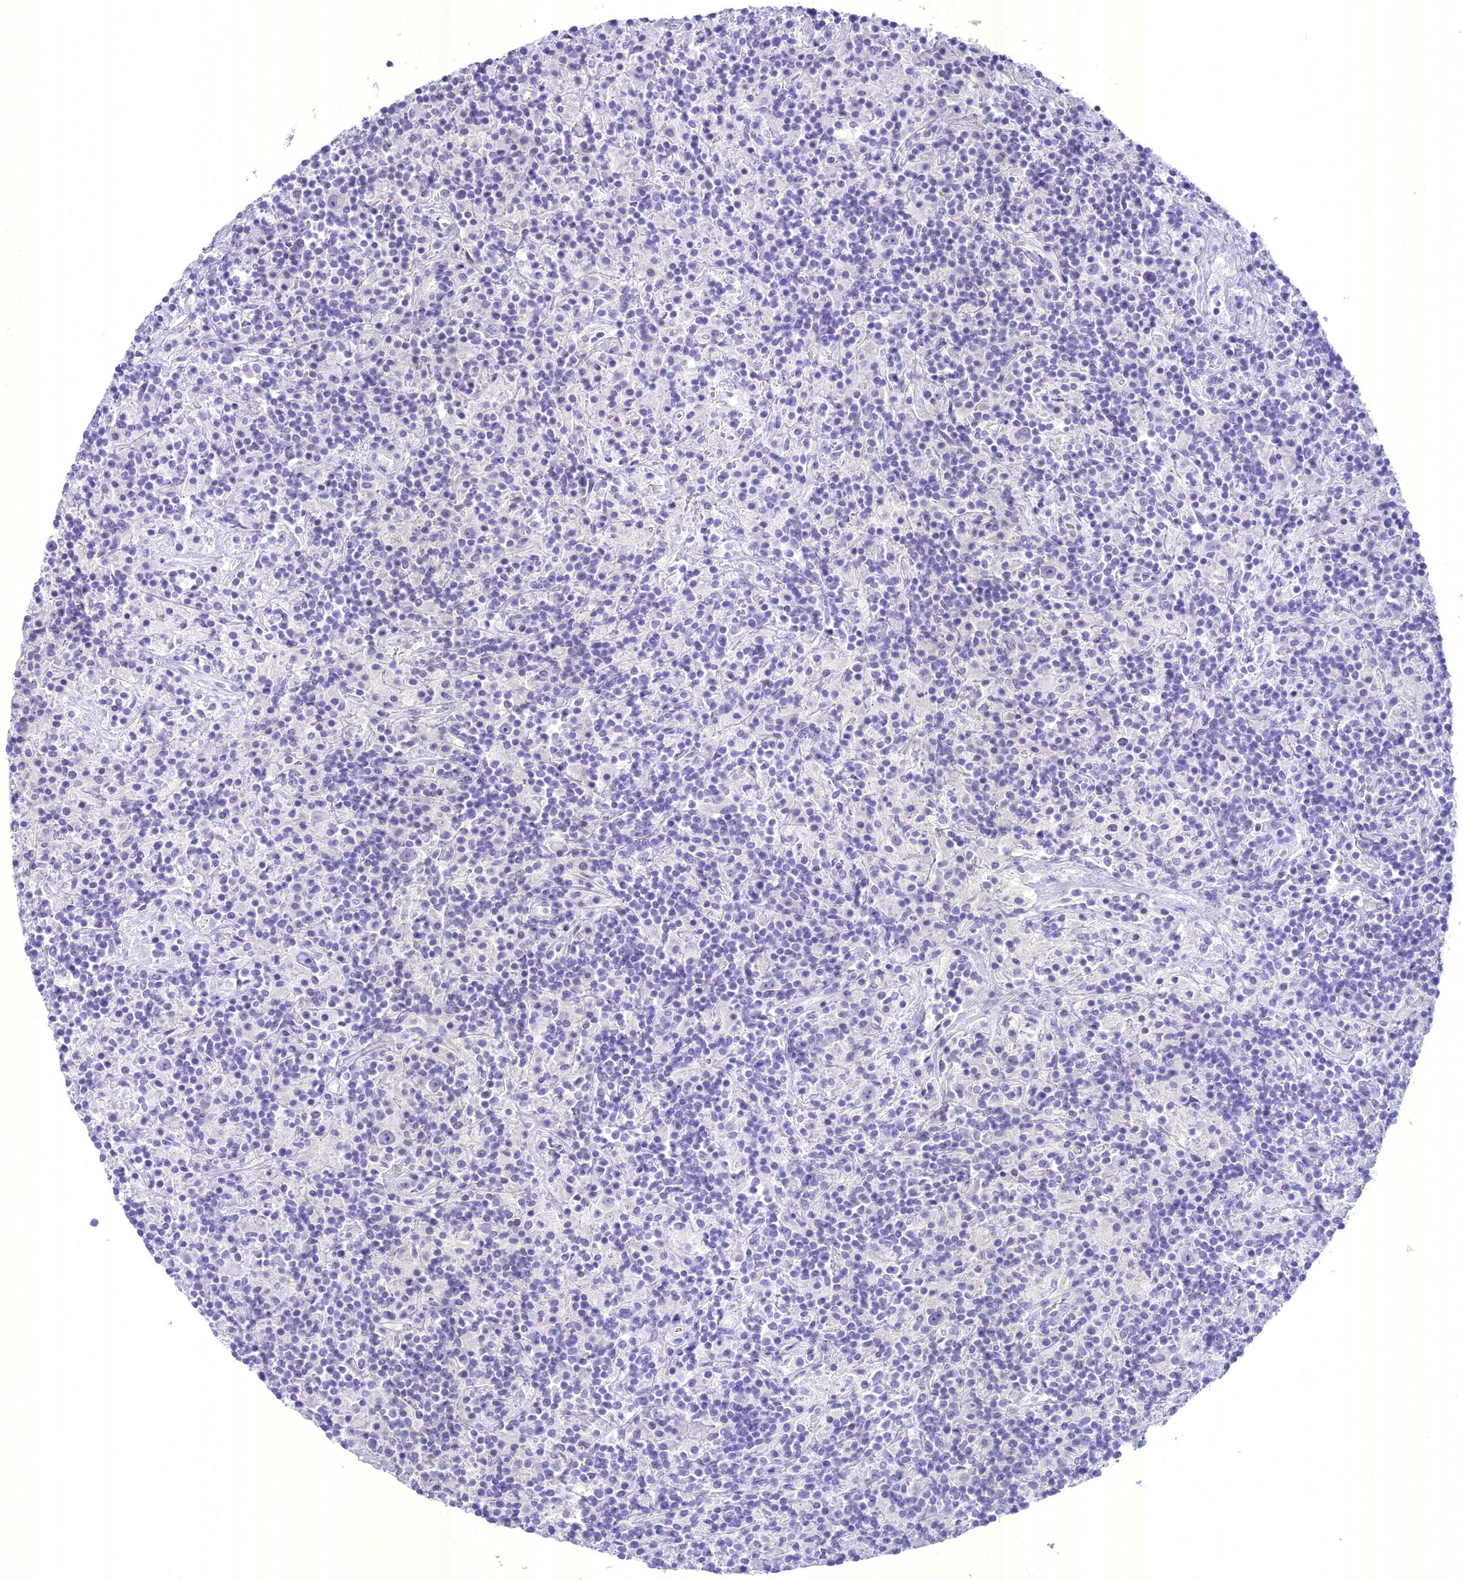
{"staining": {"intensity": "negative", "quantity": "none", "location": "none"}, "tissue": "lymphoma", "cell_type": "Tumor cells", "image_type": "cancer", "snomed": [{"axis": "morphology", "description": "Hodgkin's disease, NOS"}, {"axis": "topography", "description": "Lymph node"}], "caption": "Immunohistochemical staining of Hodgkin's disease shows no significant staining in tumor cells. (Stains: DAB immunohistochemistry with hematoxylin counter stain, Microscopy: brightfield microscopy at high magnification).", "gene": "UNC80", "patient": {"sex": "male", "age": 70}}